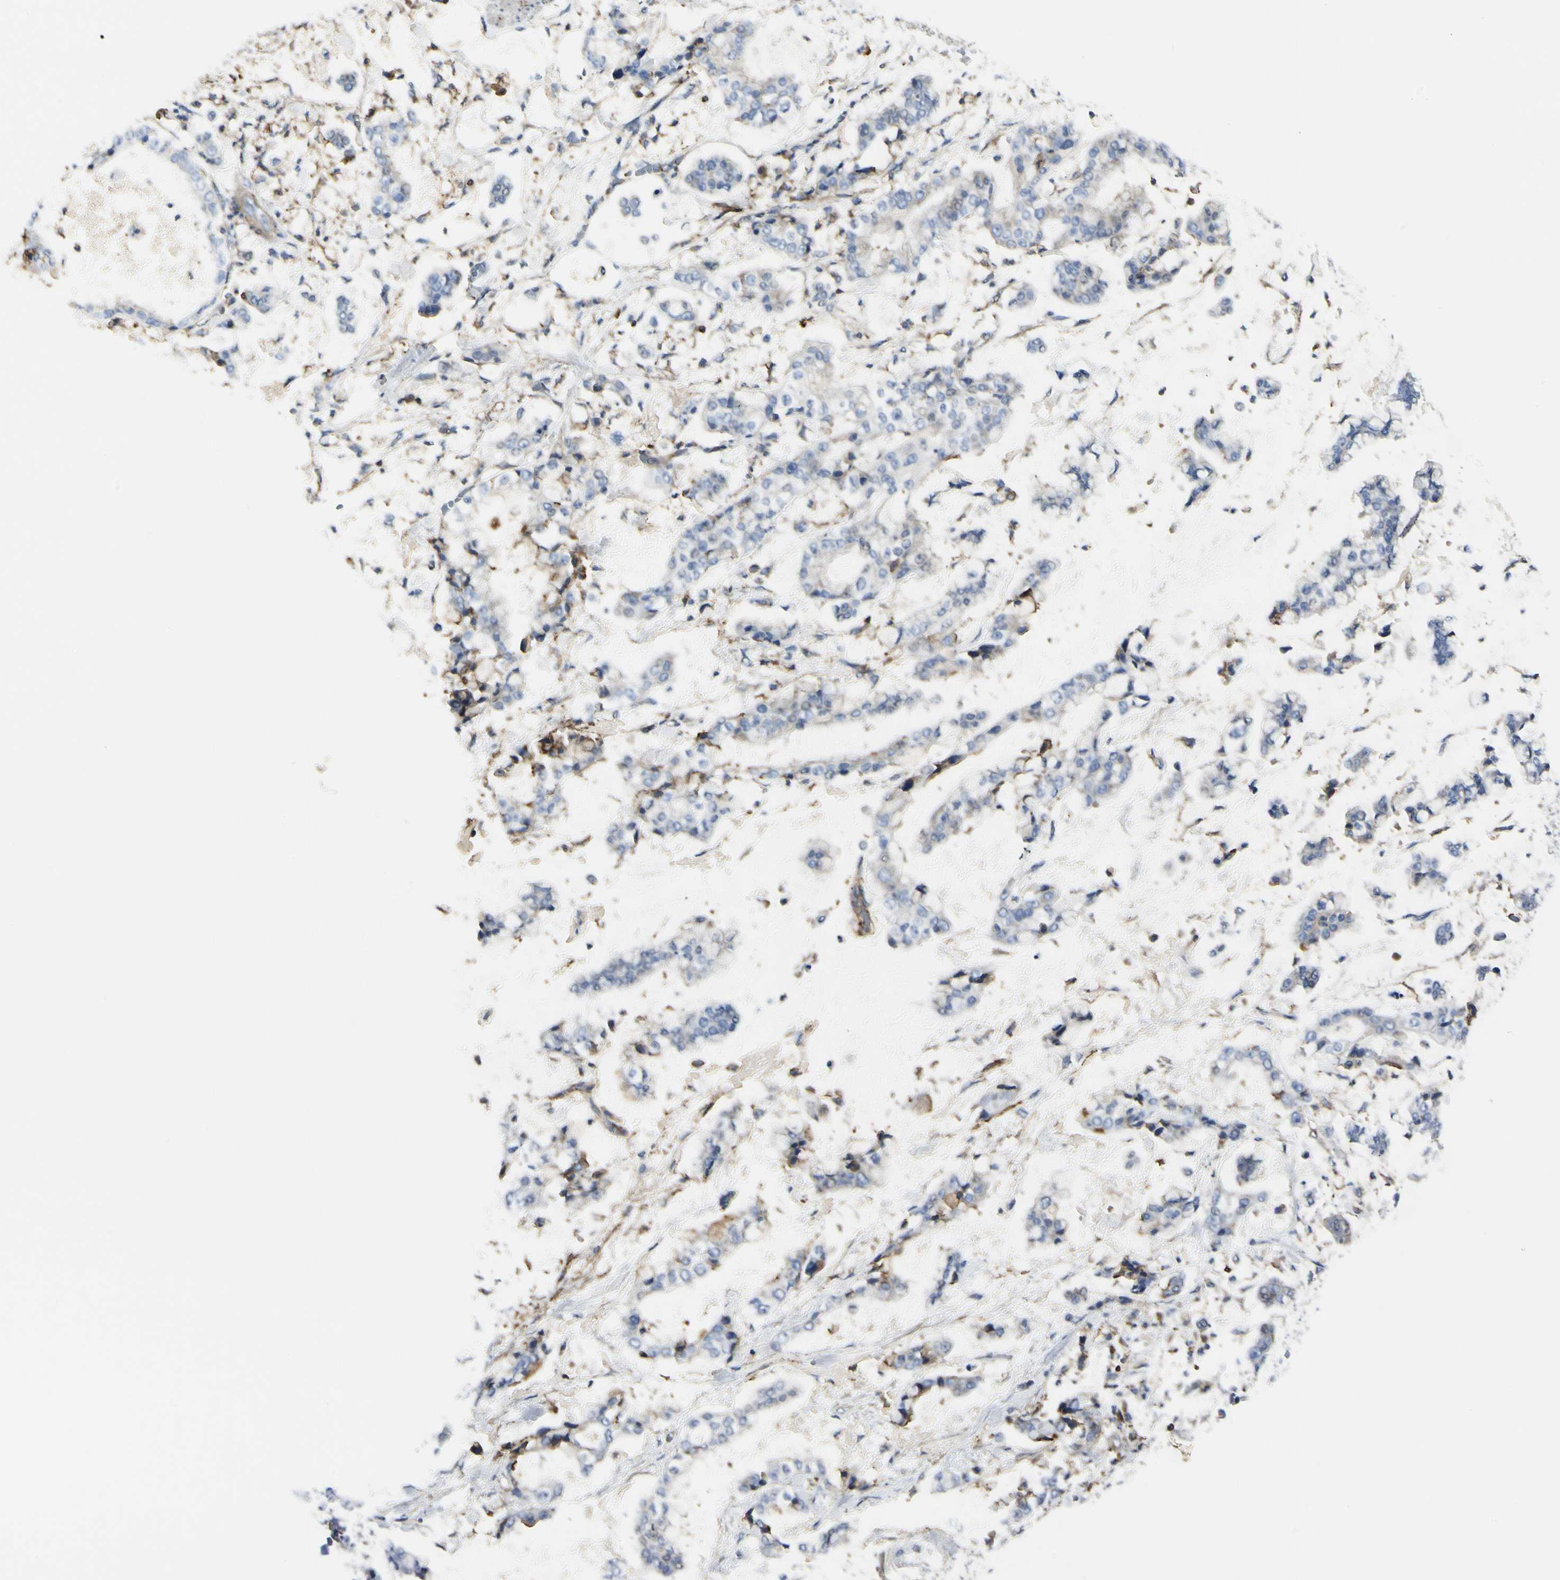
{"staining": {"intensity": "weak", "quantity": "<25%", "location": "cytoplasmic/membranous"}, "tissue": "stomach cancer", "cell_type": "Tumor cells", "image_type": "cancer", "snomed": [{"axis": "morphology", "description": "Normal tissue, NOS"}, {"axis": "morphology", "description": "Adenocarcinoma, NOS"}, {"axis": "topography", "description": "Stomach, upper"}, {"axis": "topography", "description": "Stomach"}], "caption": "An IHC micrograph of adenocarcinoma (stomach) is shown. There is no staining in tumor cells of adenocarcinoma (stomach).", "gene": "CLEC2B", "patient": {"sex": "male", "age": 76}}